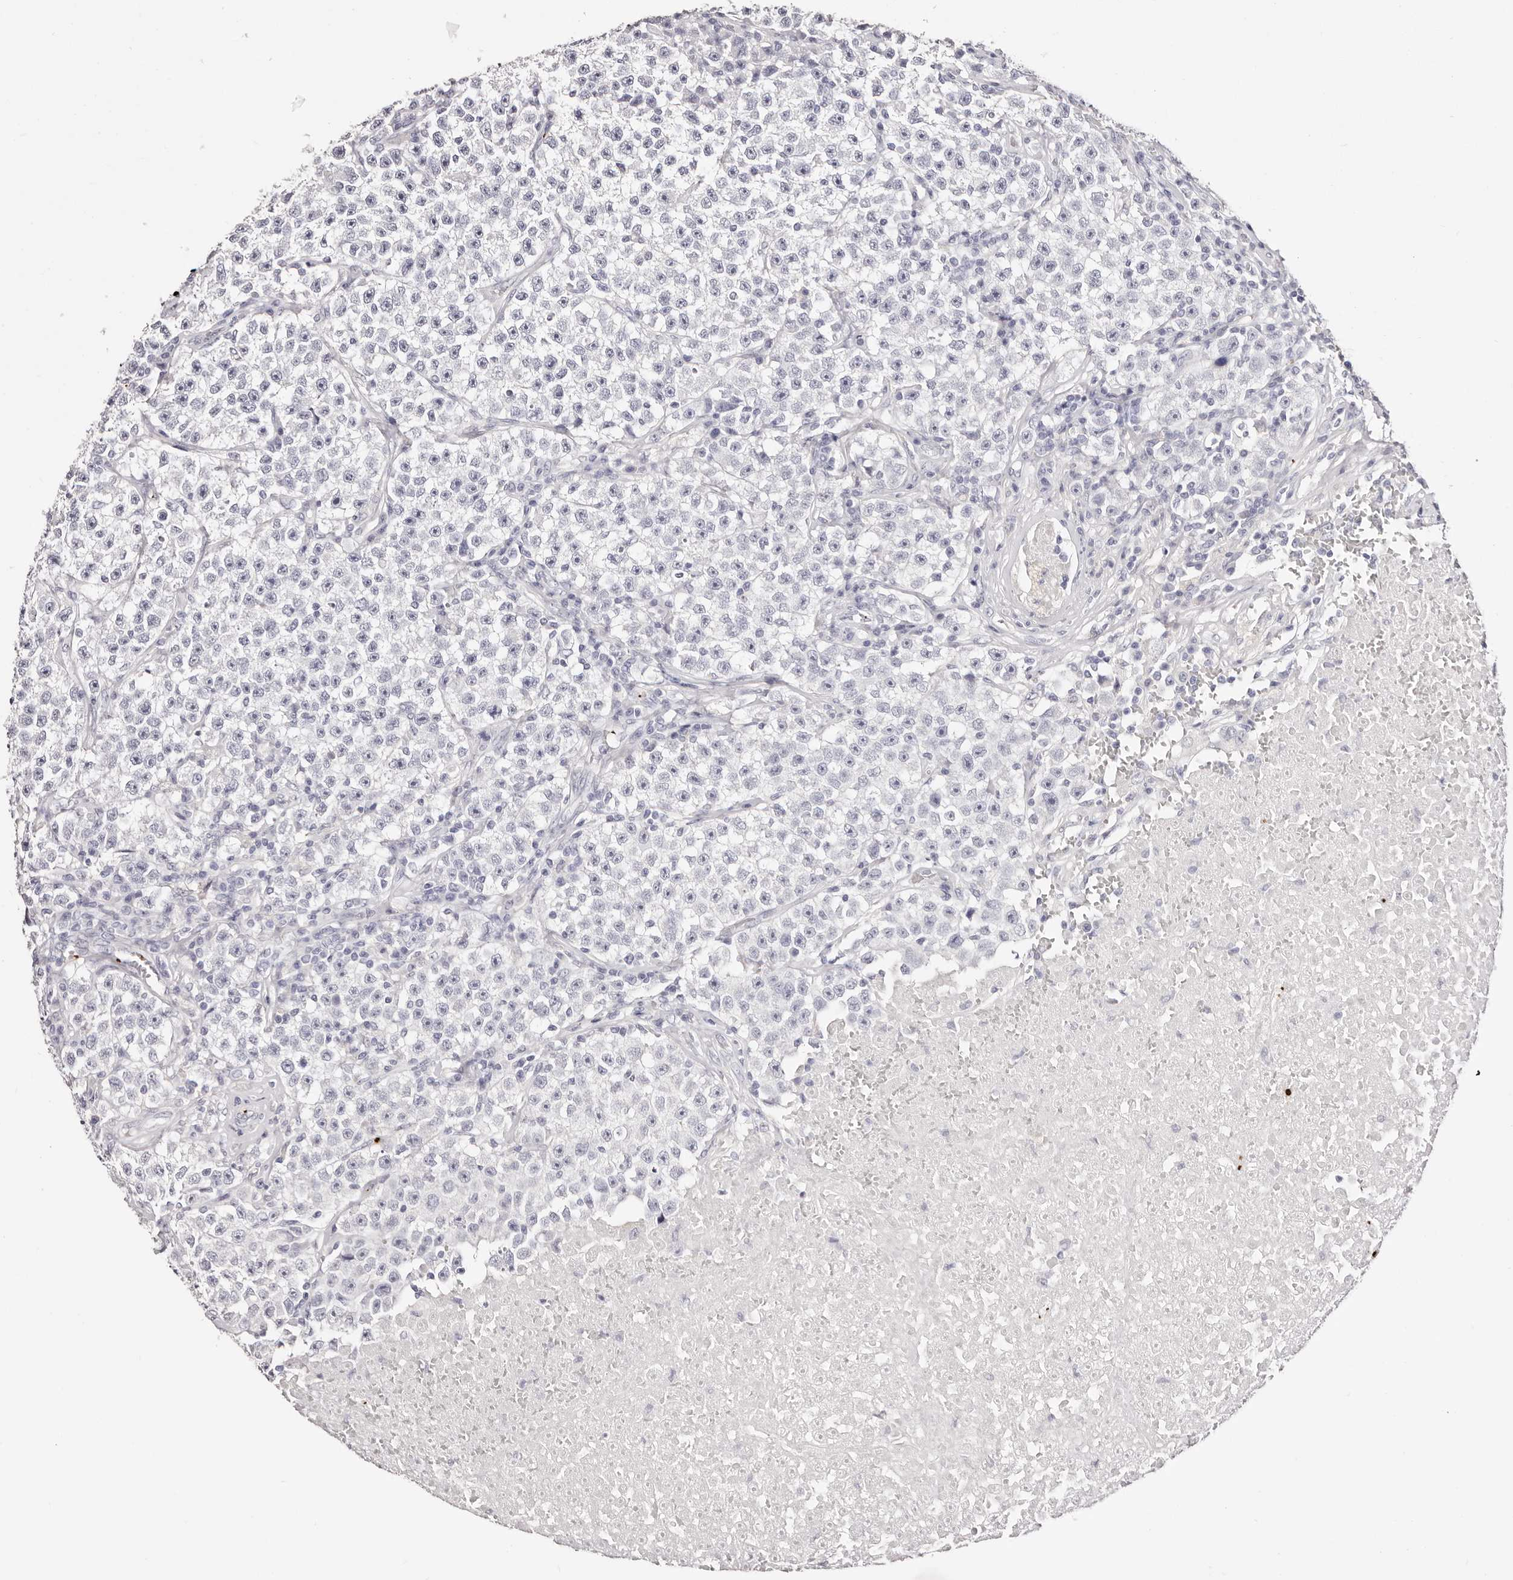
{"staining": {"intensity": "negative", "quantity": "none", "location": "none"}, "tissue": "testis cancer", "cell_type": "Tumor cells", "image_type": "cancer", "snomed": [{"axis": "morphology", "description": "Seminoma, NOS"}, {"axis": "topography", "description": "Testis"}], "caption": "A photomicrograph of human testis seminoma is negative for staining in tumor cells.", "gene": "PF4", "patient": {"sex": "male", "age": 22}}